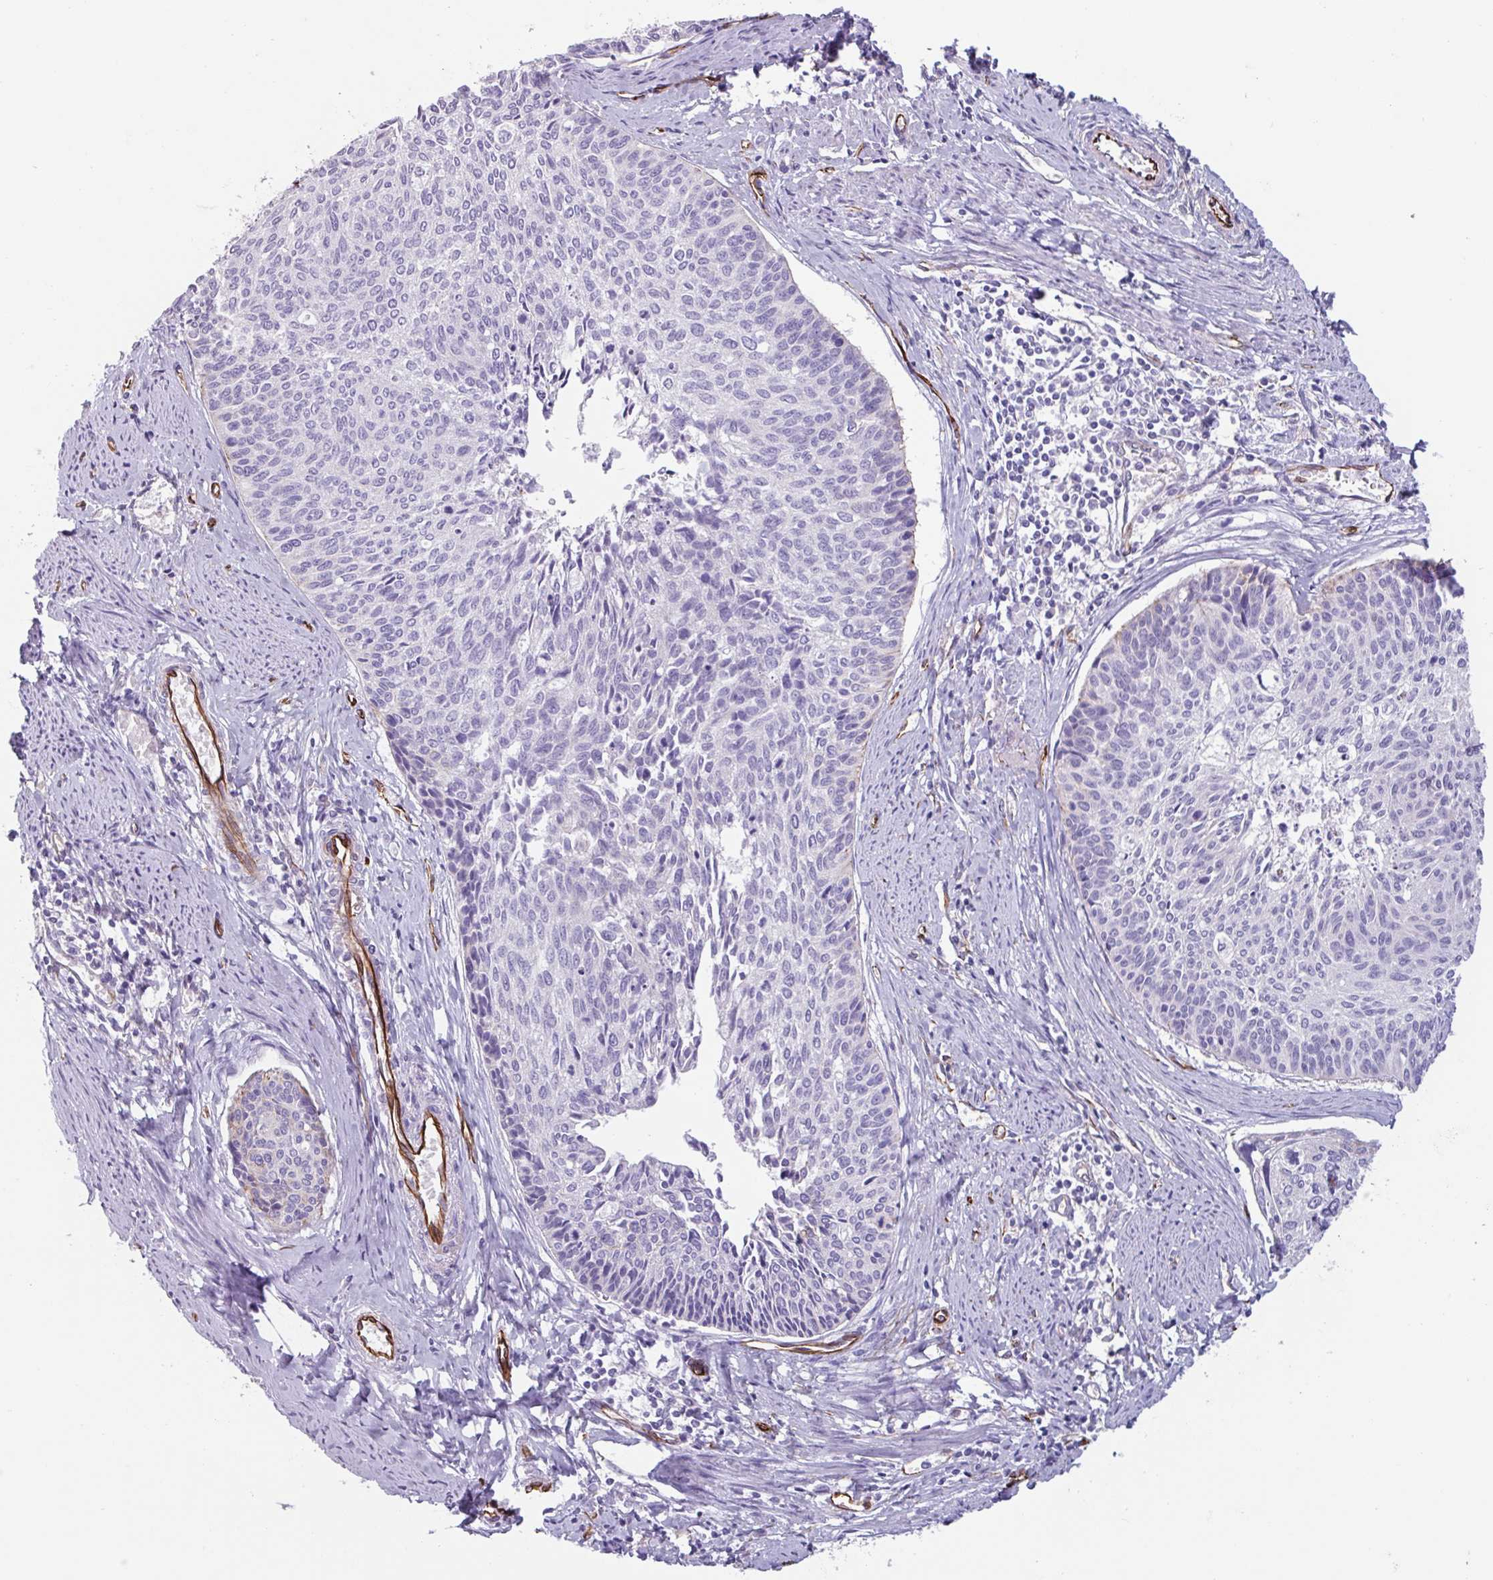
{"staining": {"intensity": "negative", "quantity": "none", "location": "none"}, "tissue": "cervical cancer", "cell_type": "Tumor cells", "image_type": "cancer", "snomed": [{"axis": "morphology", "description": "Squamous cell carcinoma, NOS"}, {"axis": "topography", "description": "Cervix"}], "caption": "Tumor cells are negative for protein expression in human cervical cancer.", "gene": "BTD", "patient": {"sex": "female", "age": 55}}